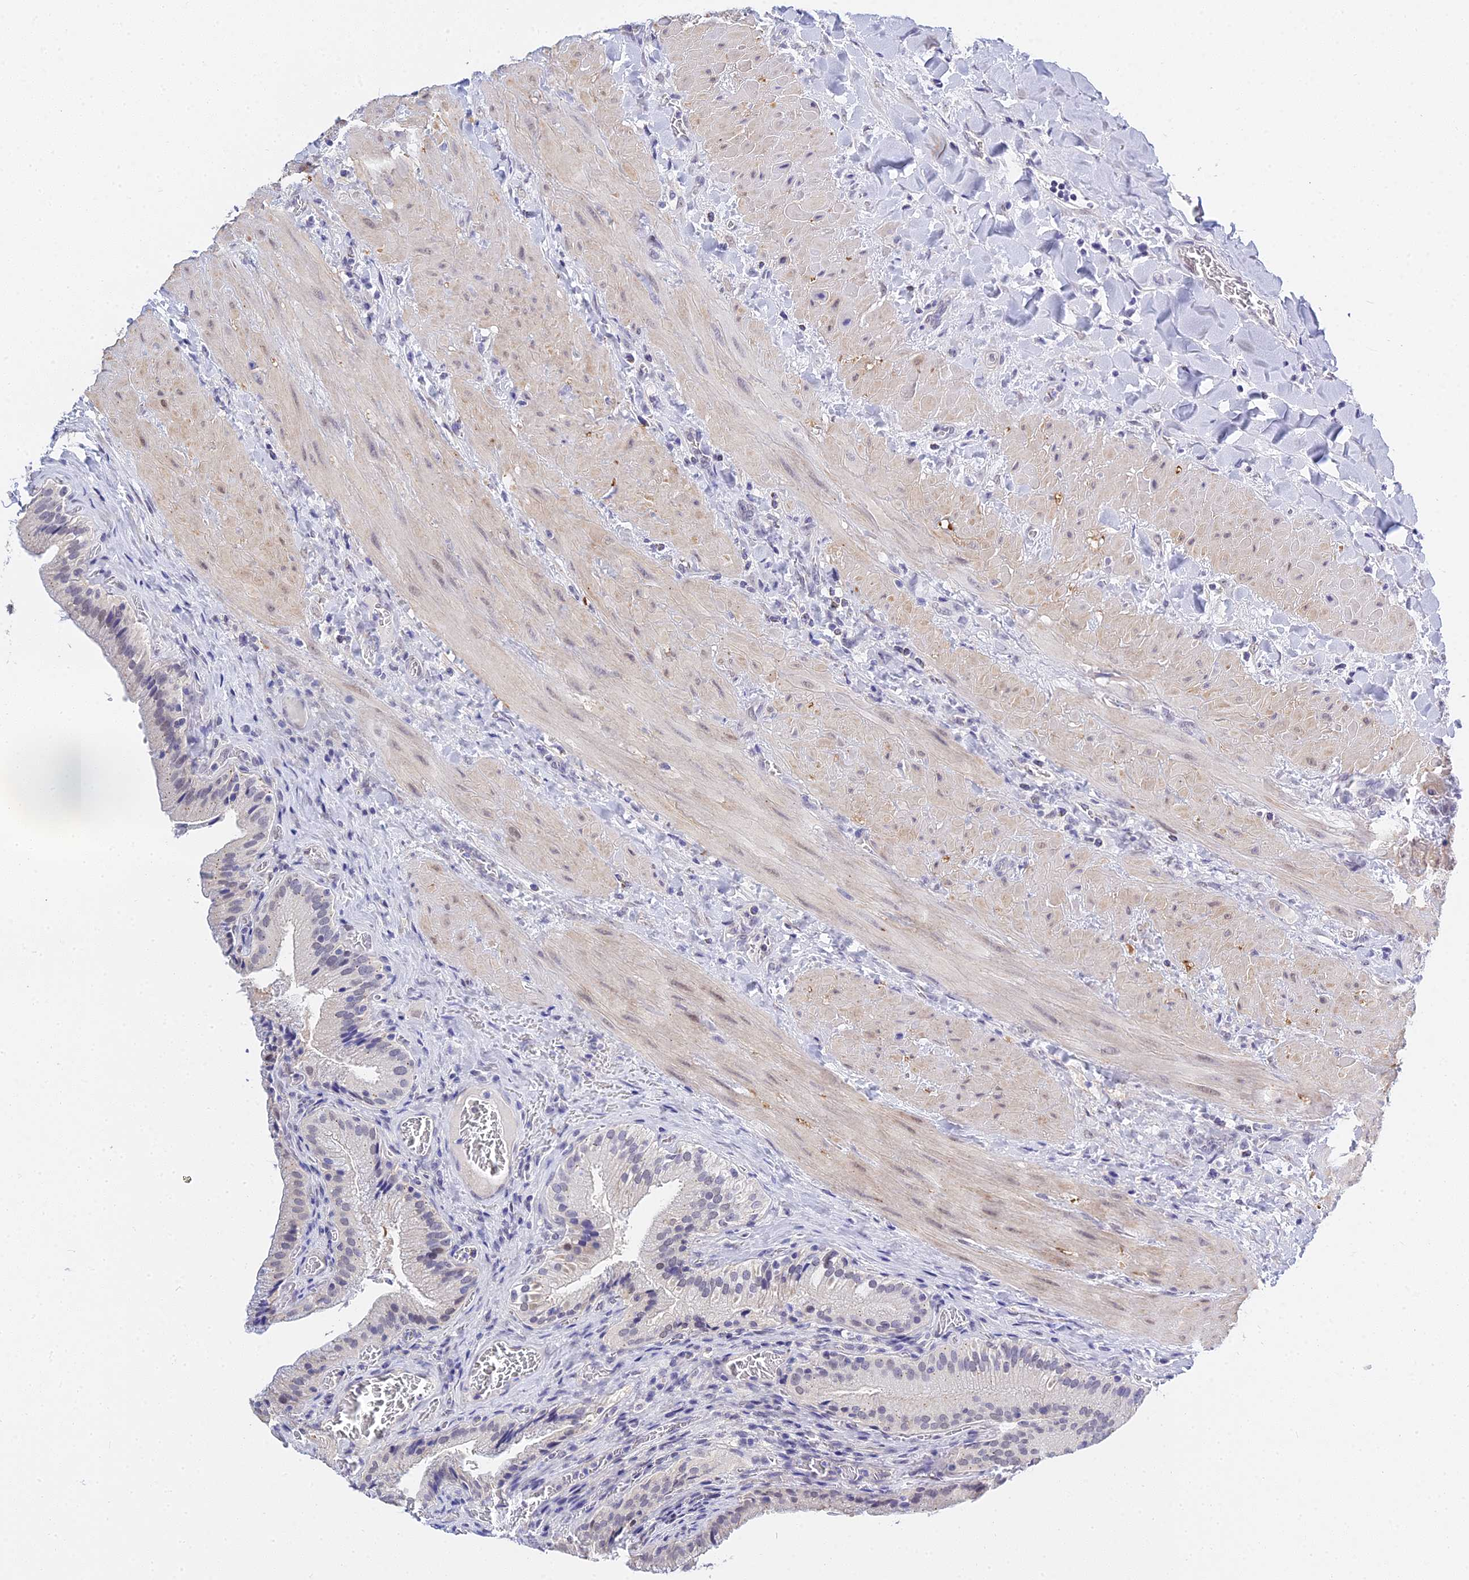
{"staining": {"intensity": "weak", "quantity": "<25%", "location": "cytoplasmic/membranous"}, "tissue": "gallbladder", "cell_type": "Glandular cells", "image_type": "normal", "snomed": [{"axis": "morphology", "description": "Normal tissue, NOS"}, {"axis": "topography", "description": "Gallbladder"}], "caption": "High power microscopy image of an immunohistochemistry image of benign gallbladder, revealing no significant positivity in glandular cells.", "gene": "HOXB1", "patient": {"sex": "male", "age": 24}}